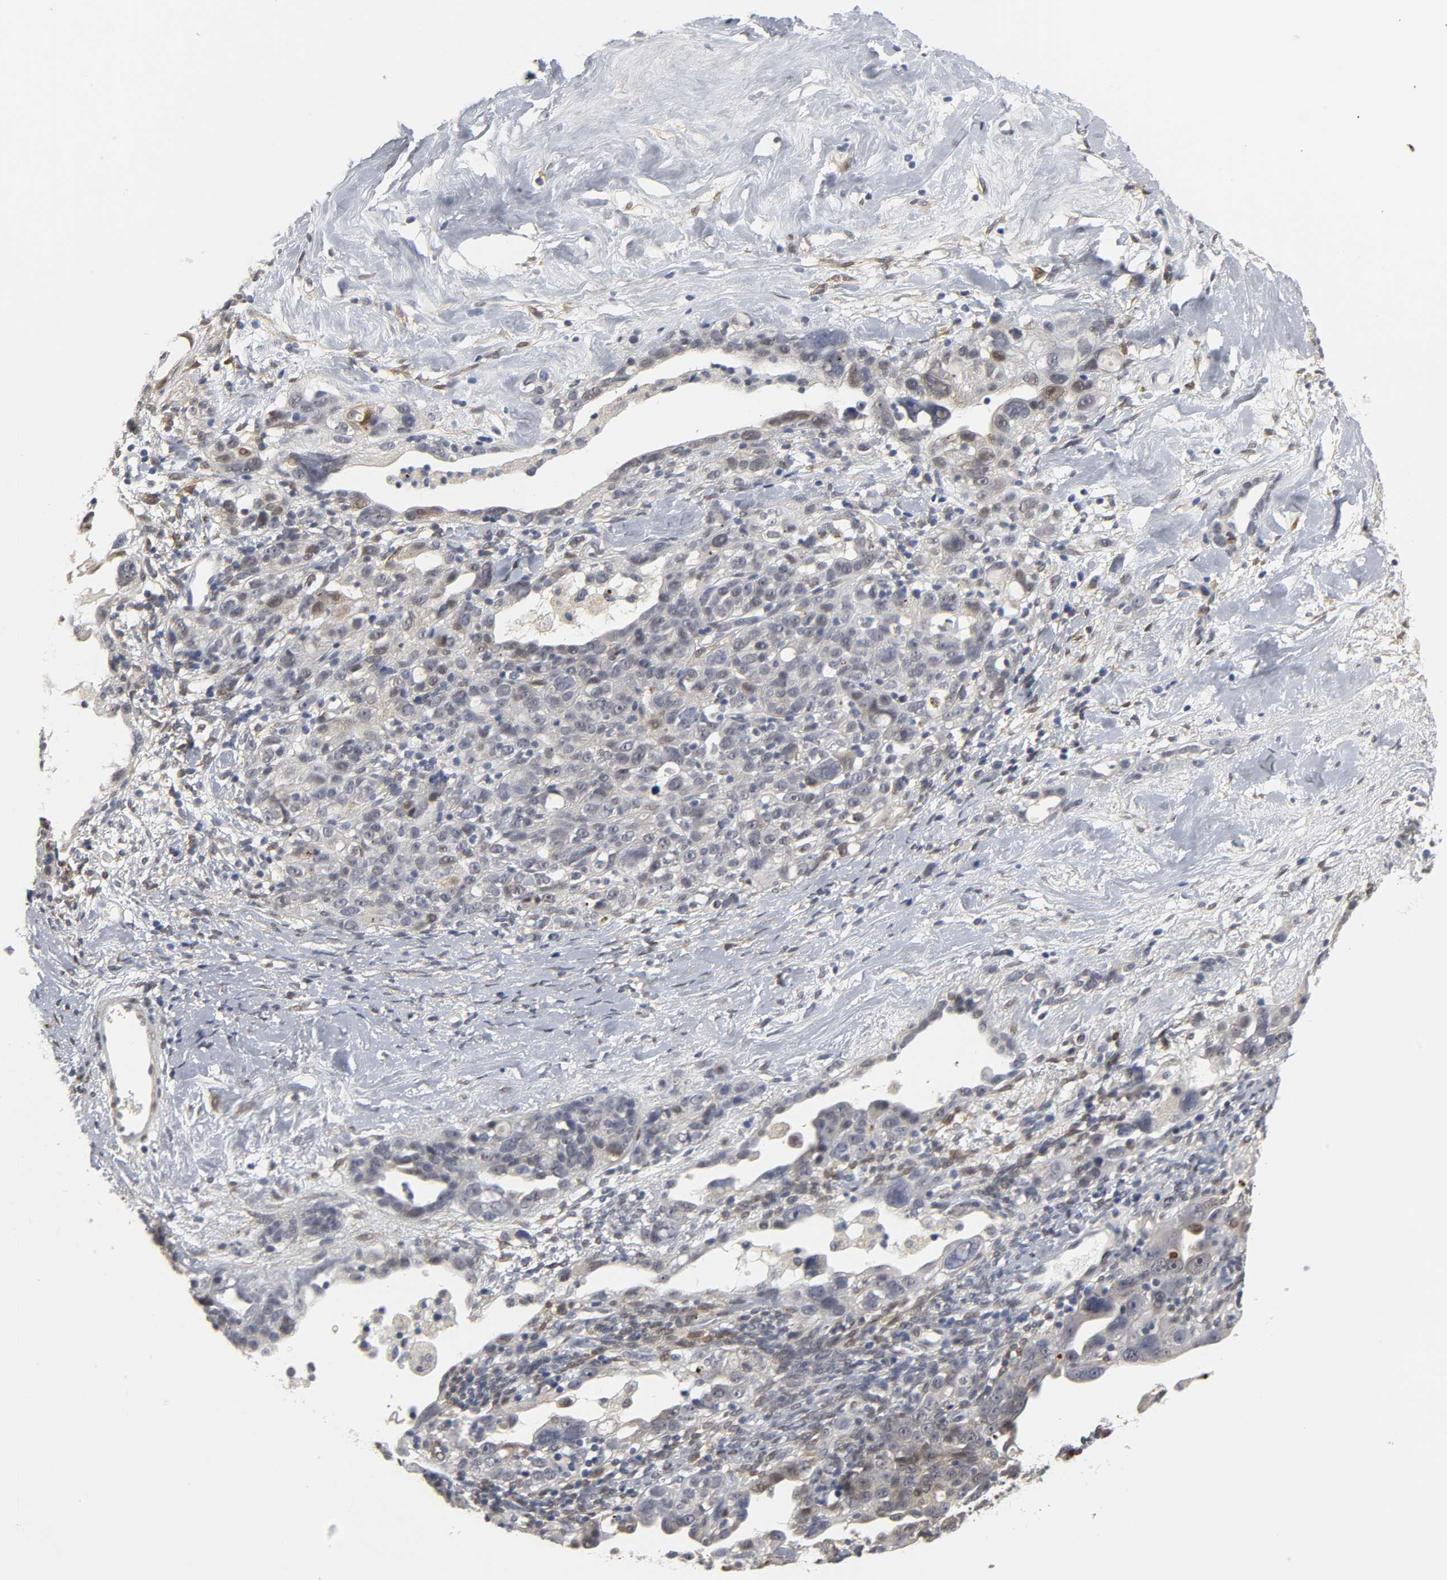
{"staining": {"intensity": "weak", "quantity": "25%-75%", "location": "cytoplasmic/membranous"}, "tissue": "ovarian cancer", "cell_type": "Tumor cells", "image_type": "cancer", "snomed": [{"axis": "morphology", "description": "Cystadenocarcinoma, serous, NOS"}, {"axis": "topography", "description": "Ovary"}], "caption": "Brown immunohistochemical staining in serous cystadenocarcinoma (ovarian) exhibits weak cytoplasmic/membranous expression in approximately 25%-75% of tumor cells. (brown staining indicates protein expression, while blue staining denotes nuclei).", "gene": "PDLIM3", "patient": {"sex": "female", "age": 66}}